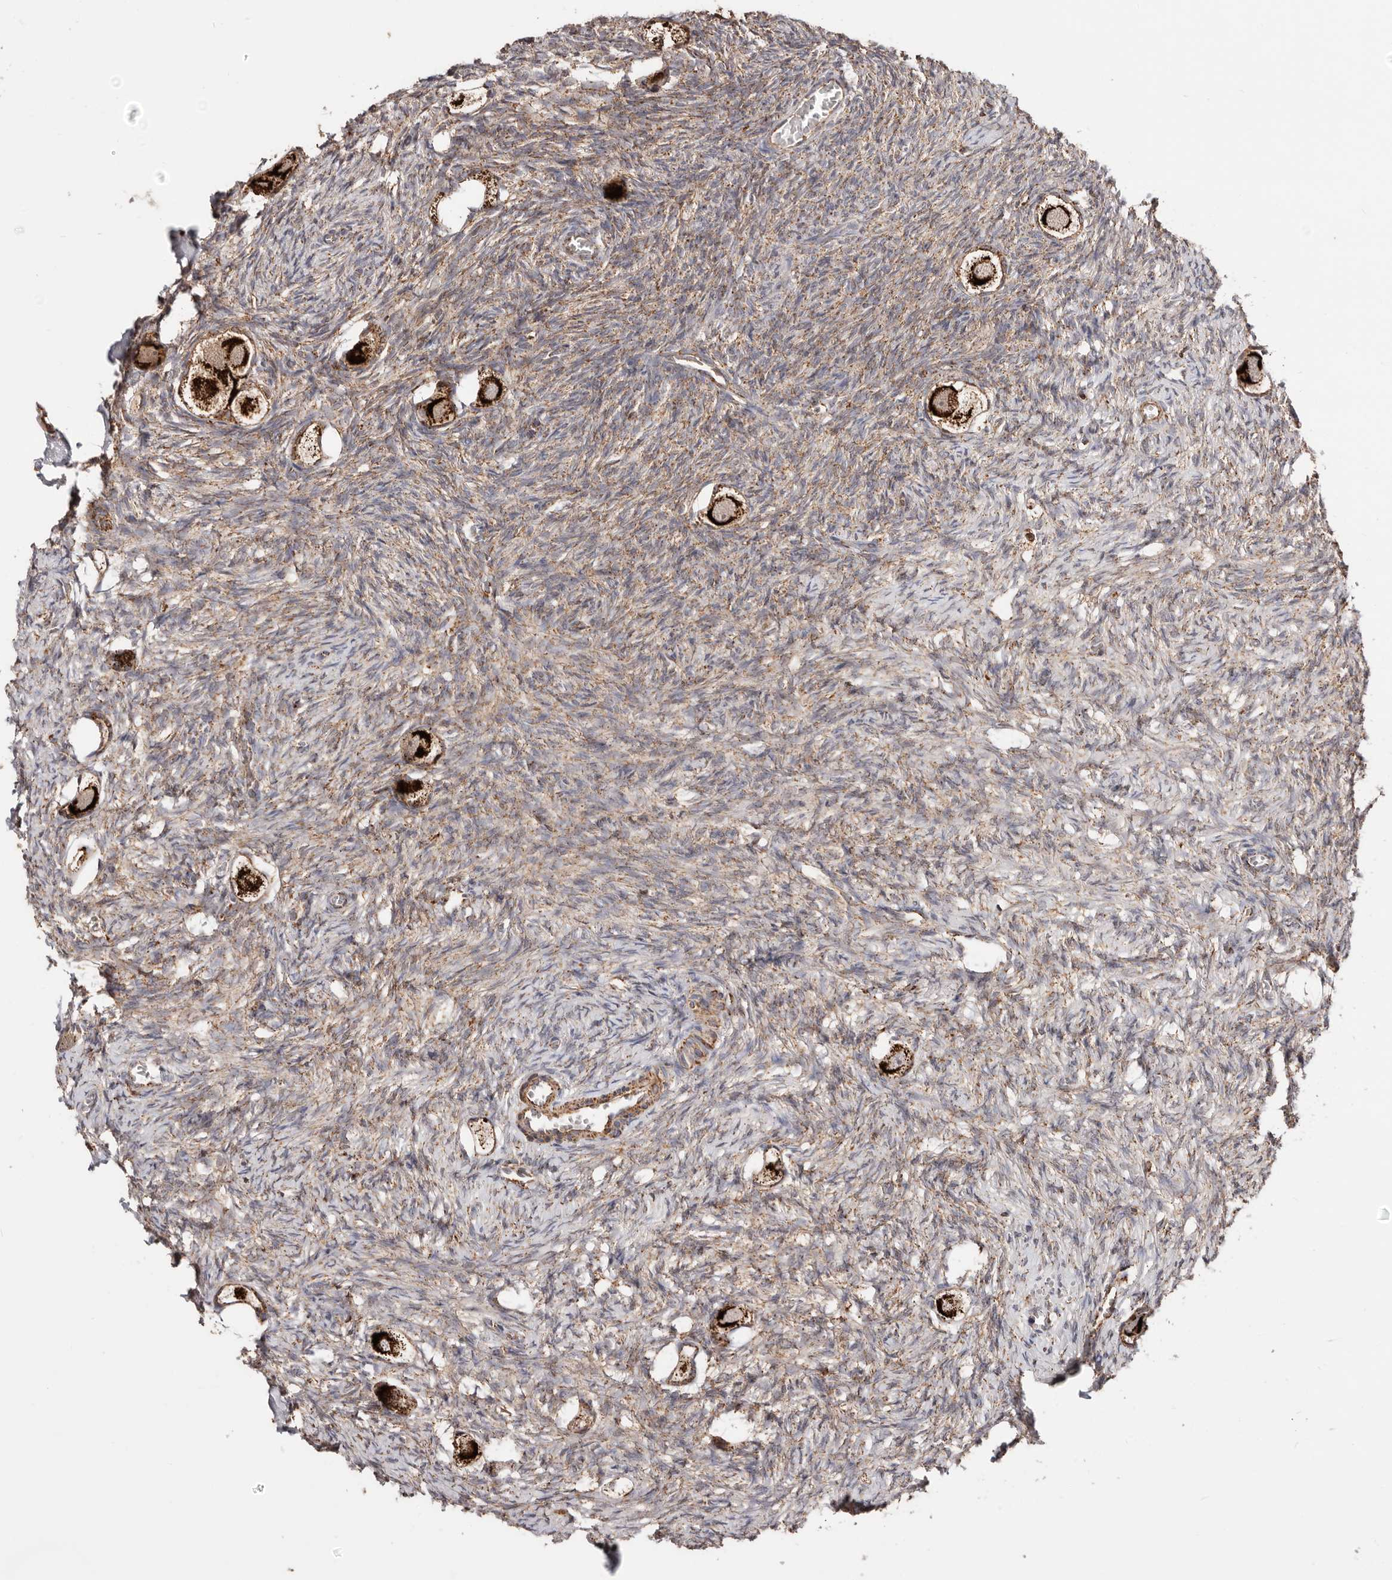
{"staining": {"intensity": "strong", "quantity": ">75%", "location": "cytoplasmic/membranous"}, "tissue": "ovary", "cell_type": "Follicle cells", "image_type": "normal", "snomed": [{"axis": "morphology", "description": "Normal tissue, NOS"}, {"axis": "topography", "description": "Ovary"}], "caption": "Strong cytoplasmic/membranous staining is seen in about >75% of follicle cells in unremarkable ovary. (DAB = brown stain, brightfield microscopy at high magnification).", "gene": "PRKACB", "patient": {"sex": "female", "age": 27}}